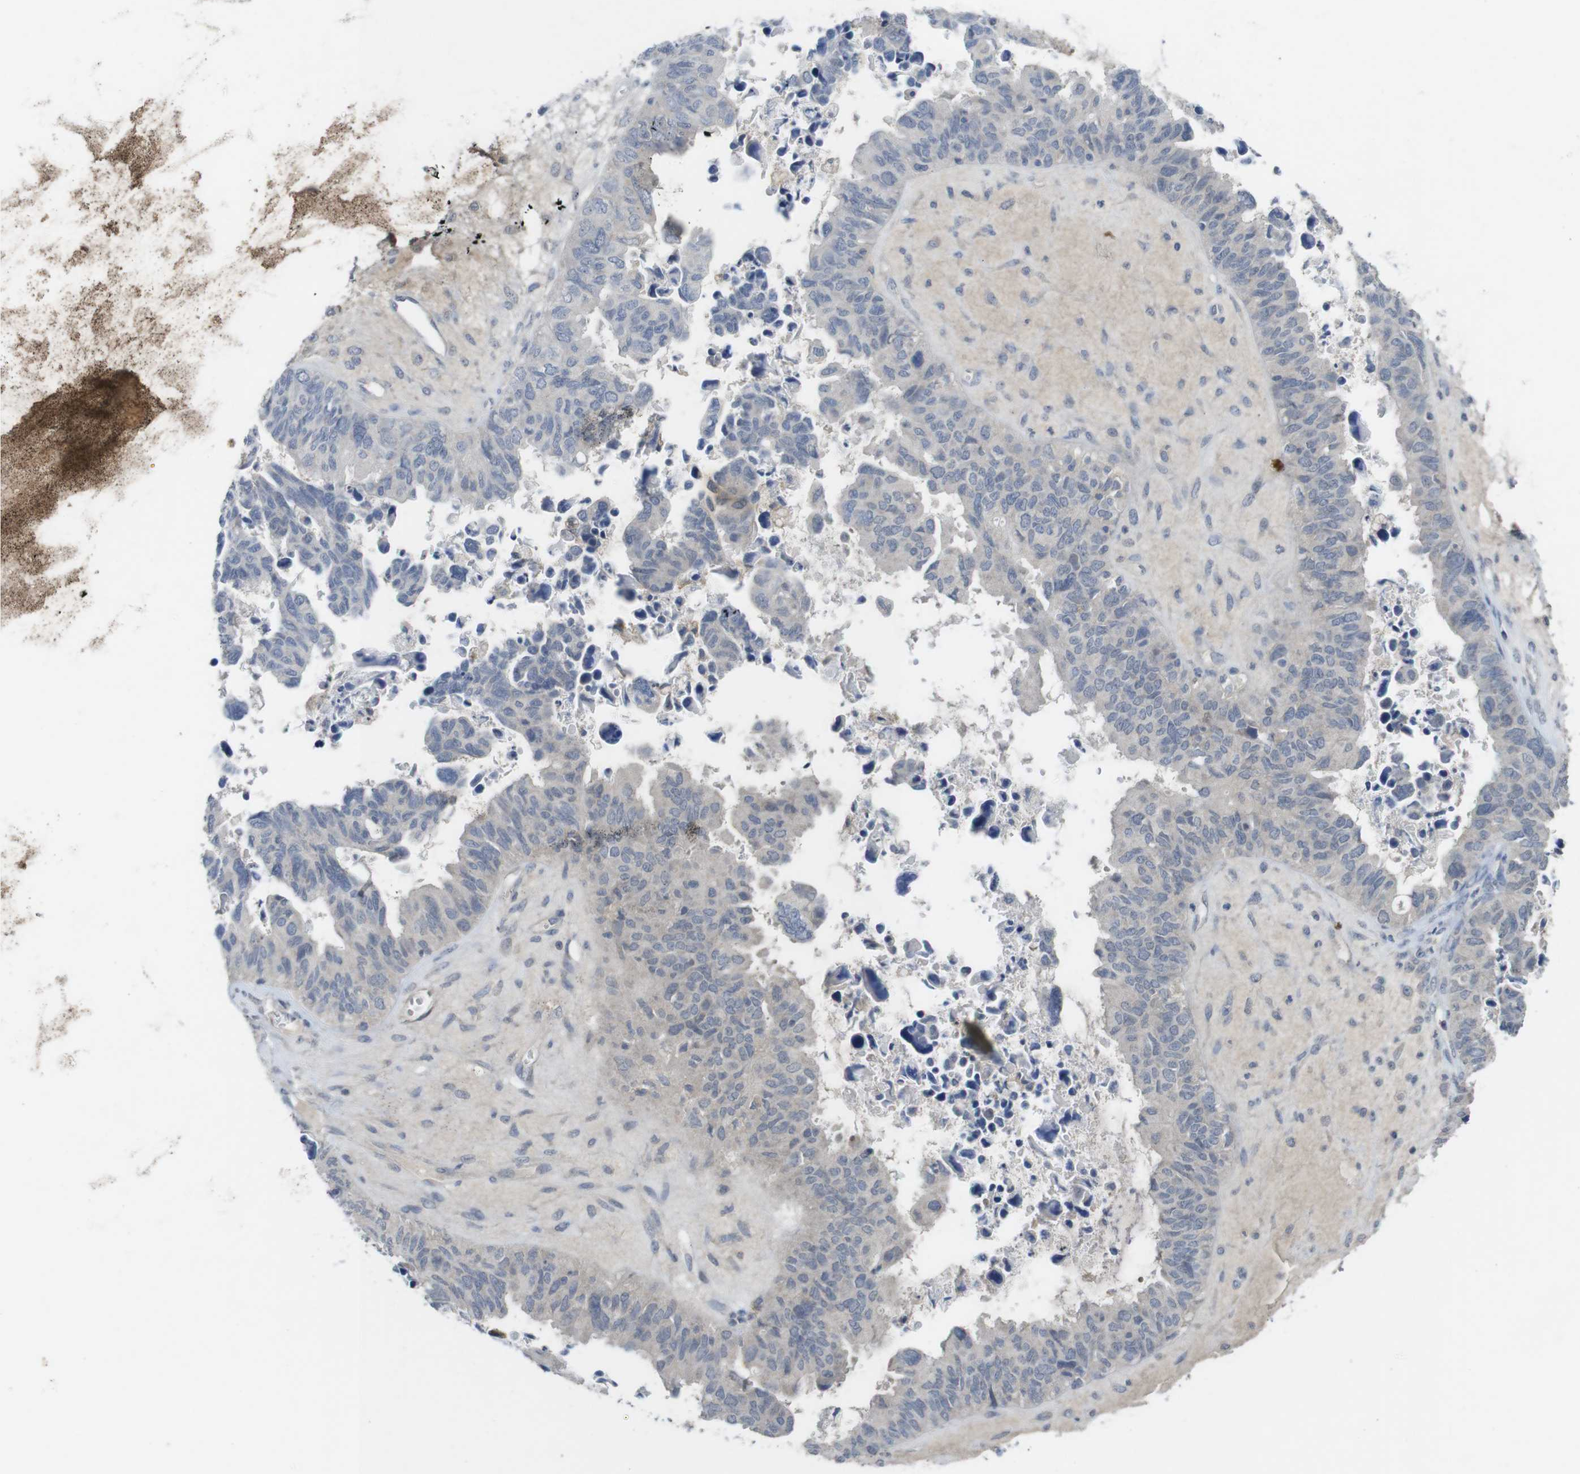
{"staining": {"intensity": "negative", "quantity": "none", "location": "none"}, "tissue": "ovarian cancer", "cell_type": "Tumor cells", "image_type": "cancer", "snomed": [{"axis": "morphology", "description": "Cystadenocarcinoma, serous, NOS"}, {"axis": "topography", "description": "Ovary"}], "caption": "Immunohistochemistry photomicrograph of human ovarian cancer stained for a protein (brown), which shows no staining in tumor cells.", "gene": "SLAMF7", "patient": {"sex": "female", "age": 79}}